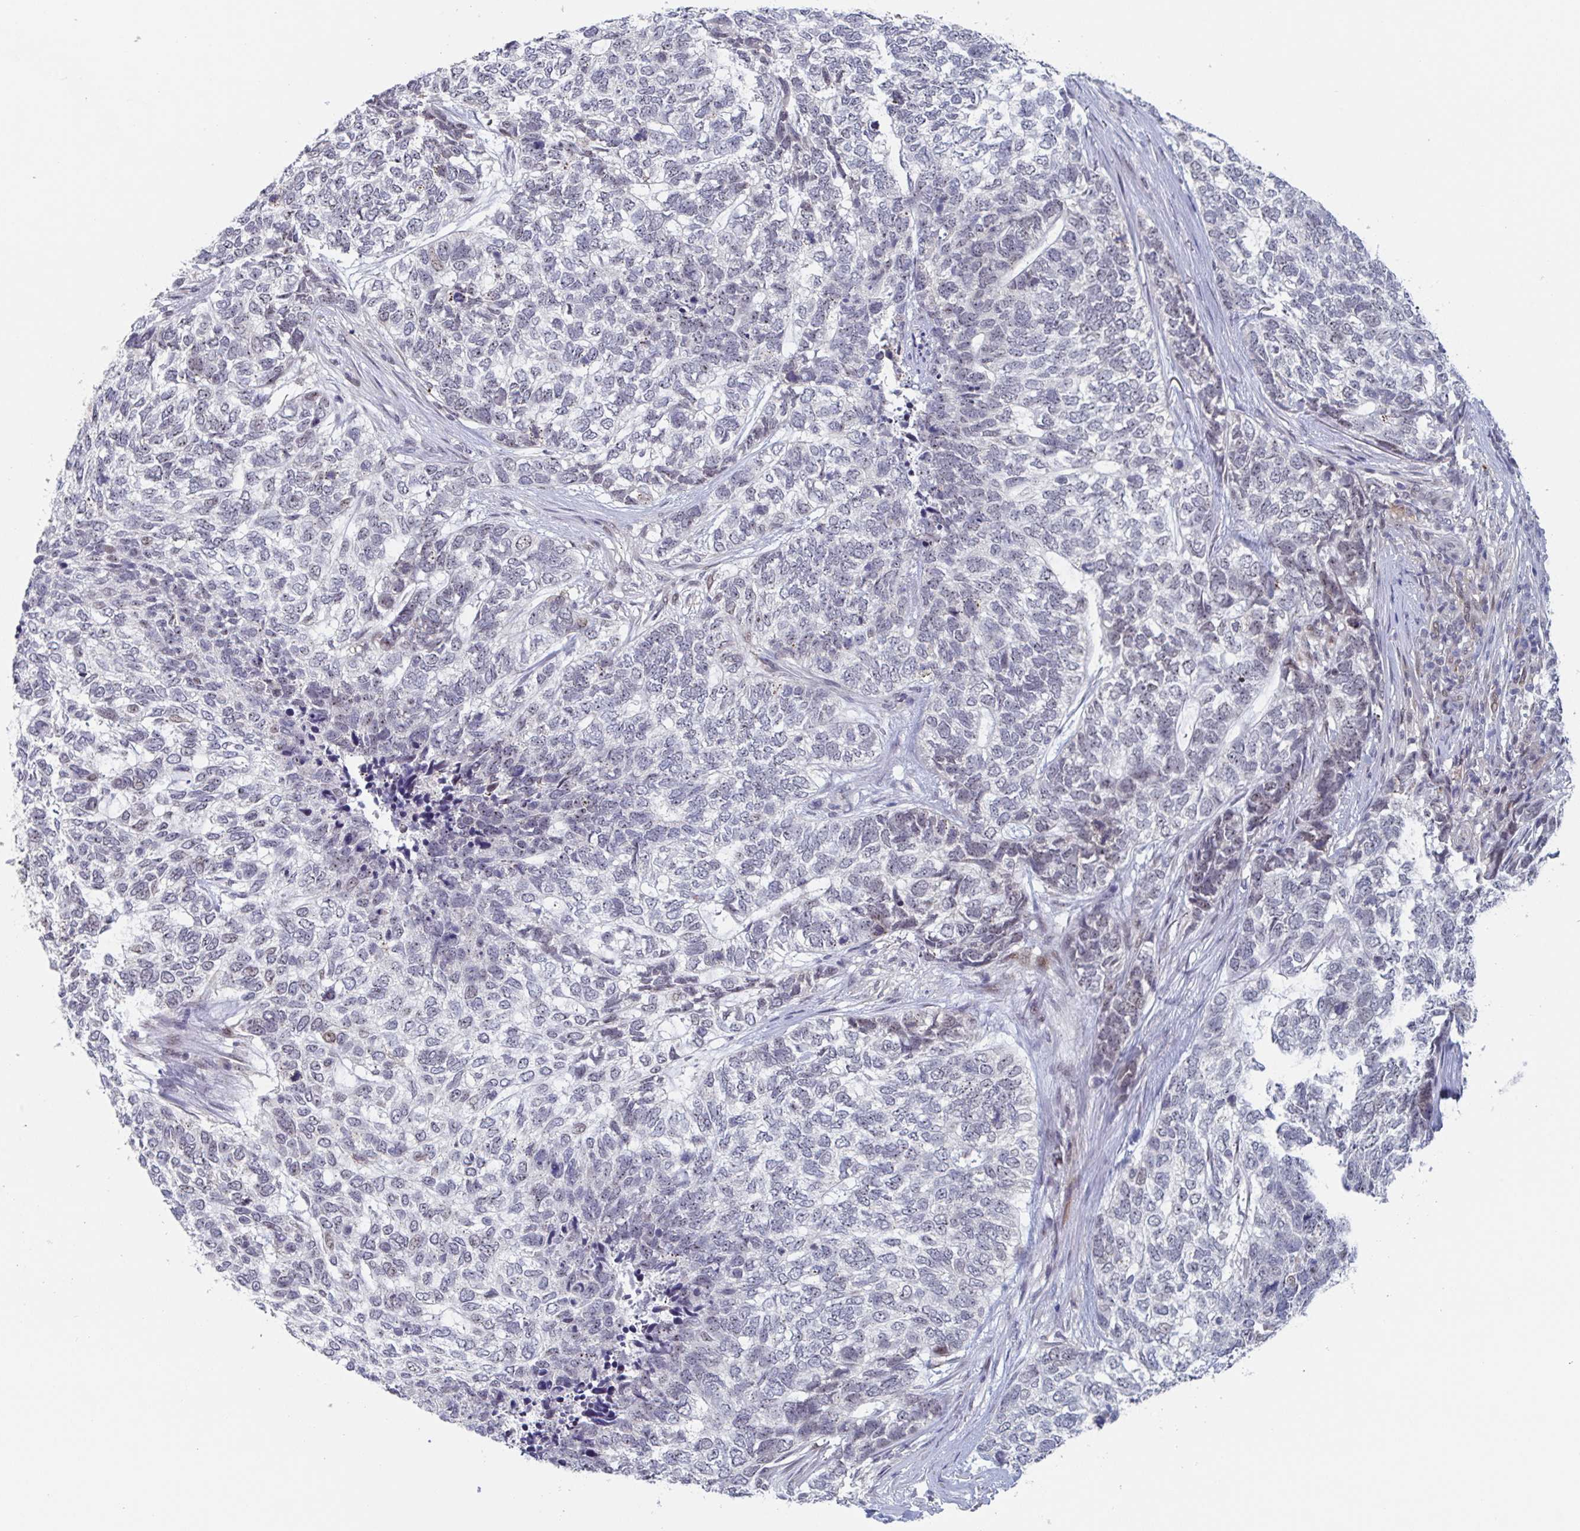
{"staining": {"intensity": "moderate", "quantity": "<25%", "location": "nuclear"}, "tissue": "skin cancer", "cell_type": "Tumor cells", "image_type": "cancer", "snomed": [{"axis": "morphology", "description": "Basal cell carcinoma"}, {"axis": "topography", "description": "Skin"}], "caption": "Immunohistochemistry (IHC) of human skin basal cell carcinoma demonstrates low levels of moderate nuclear expression in about <25% of tumor cells. (Brightfield microscopy of DAB IHC at high magnification).", "gene": "RNF212", "patient": {"sex": "female", "age": 65}}